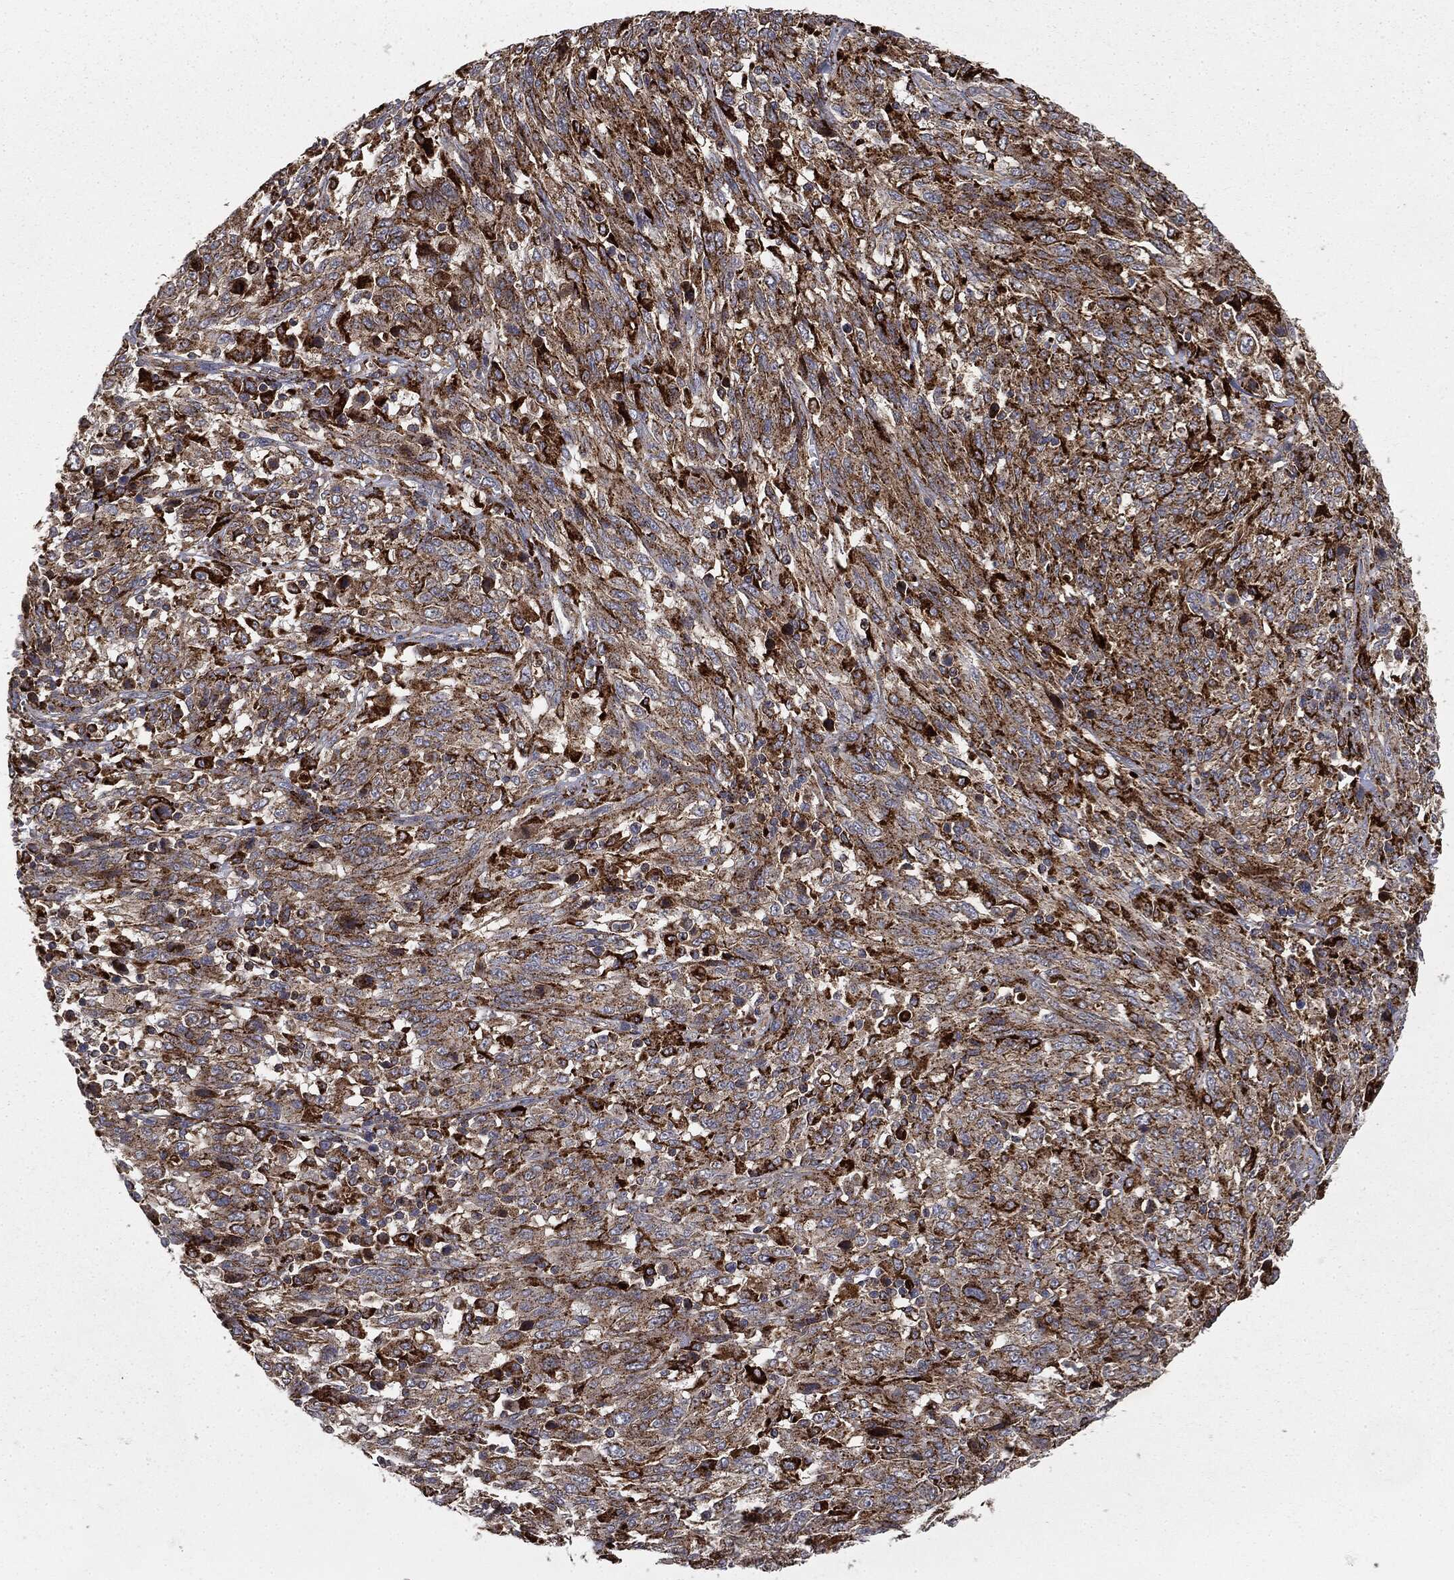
{"staining": {"intensity": "moderate", "quantity": ">75%", "location": "cytoplasmic/membranous"}, "tissue": "melanoma", "cell_type": "Tumor cells", "image_type": "cancer", "snomed": [{"axis": "morphology", "description": "Malignant melanoma, NOS"}, {"axis": "topography", "description": "Skin"}], "caption": "Moderate cytoplasmic/membranous protein staining is appreciated in approximately >75% of tumor cells in malignant melanoma.", "gene": "CTSA", "patient": {"sex": "female", "age": 91}}